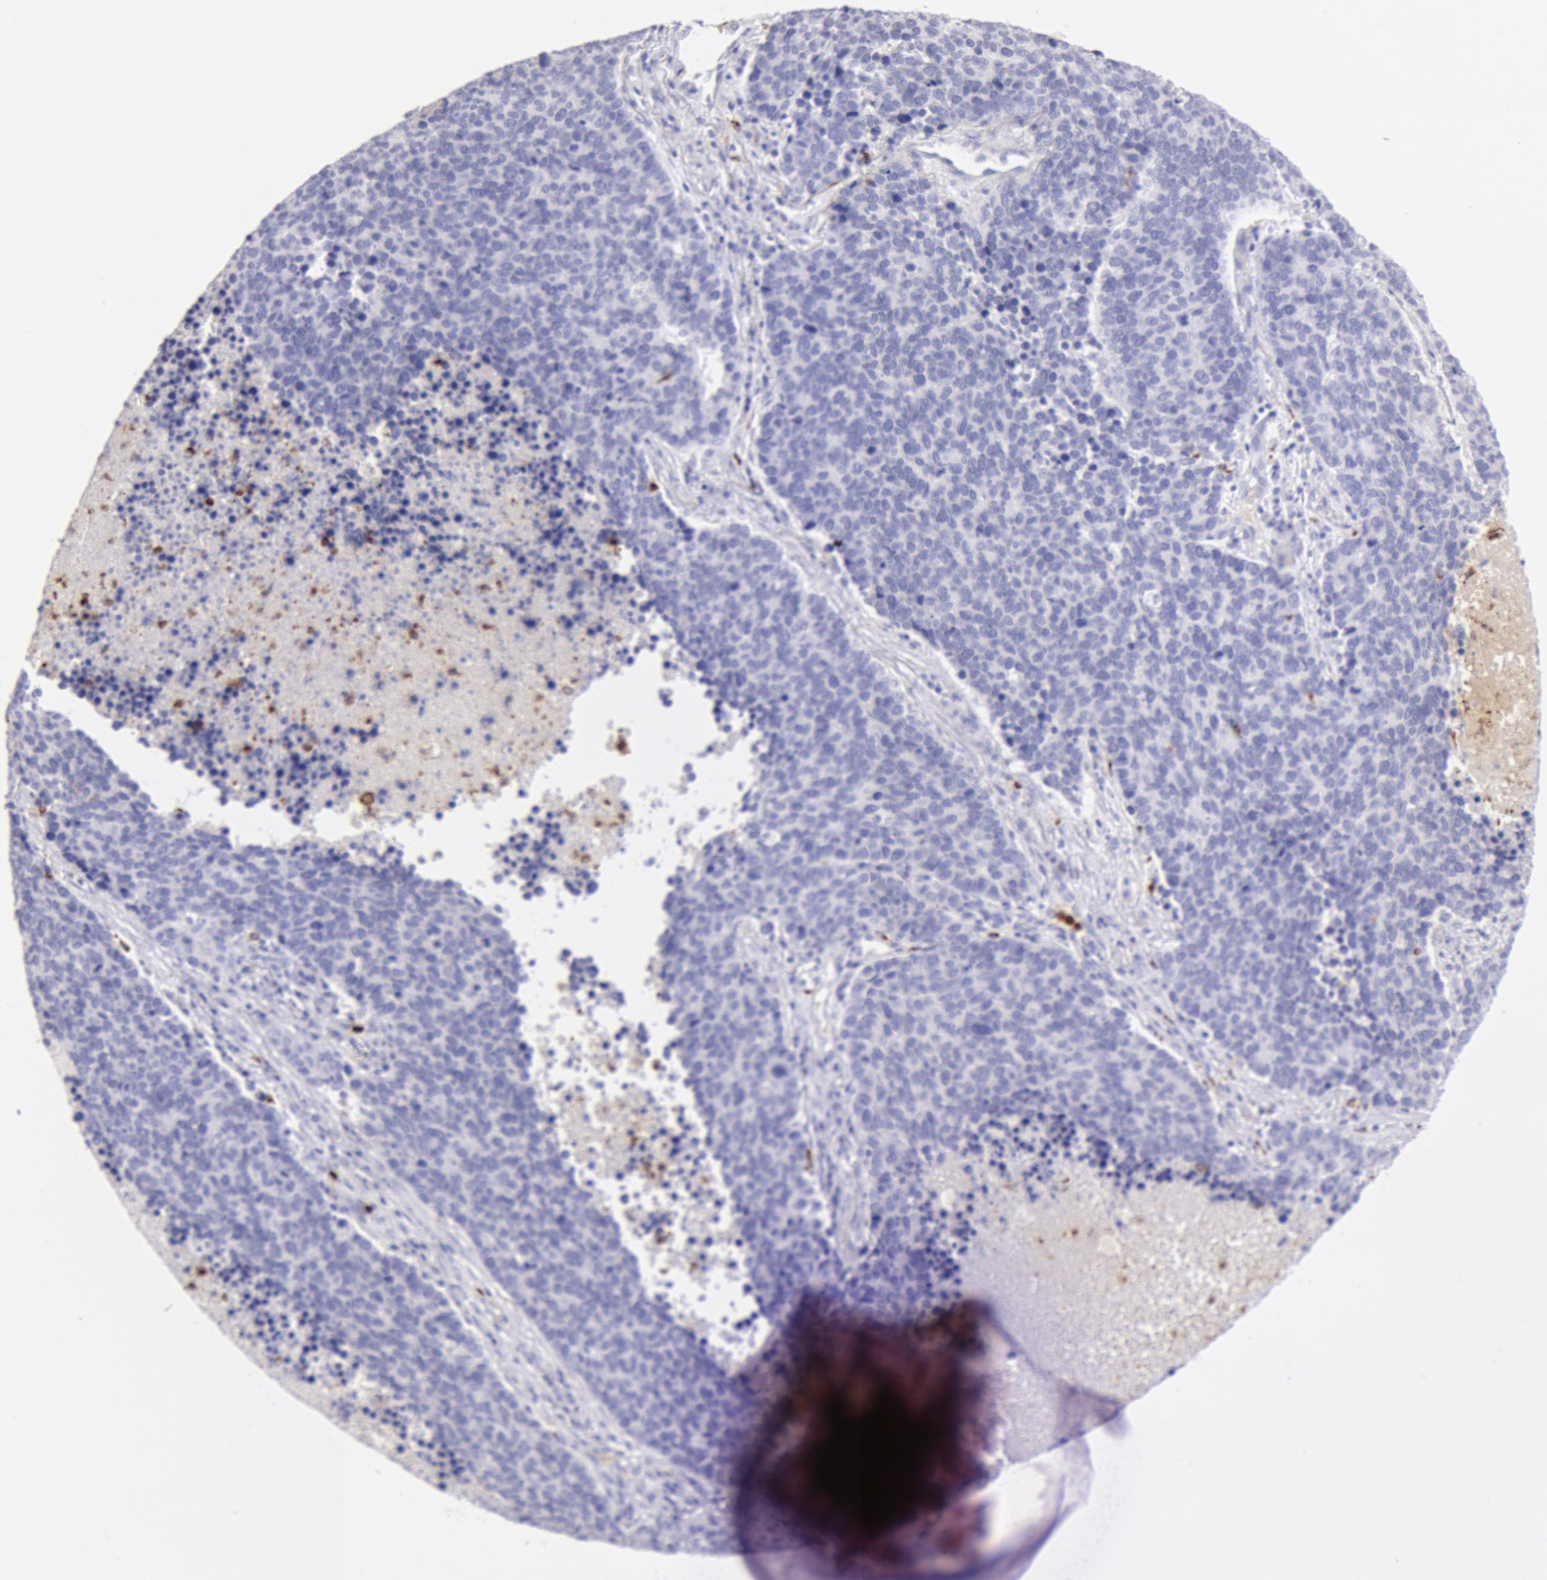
{"staining": {"intensity": "negative", "quantity": "none", "location": "none"}, "tissue": "lung cancer", "cell_type": "Tumor cells", "image_type": "cancer", "snomed": [{"axis": "morphology", "description": "Neoplasm, malignant, NOS"}, {"axis": "topography", "description": "Lung"}], "caption": "Human lung malignant neoplasm stained for a protein using immunohistochemistry shows no expression in tumor cells.", "gene": "FCN1", "patient": {"sex": "female", "age": 75}}